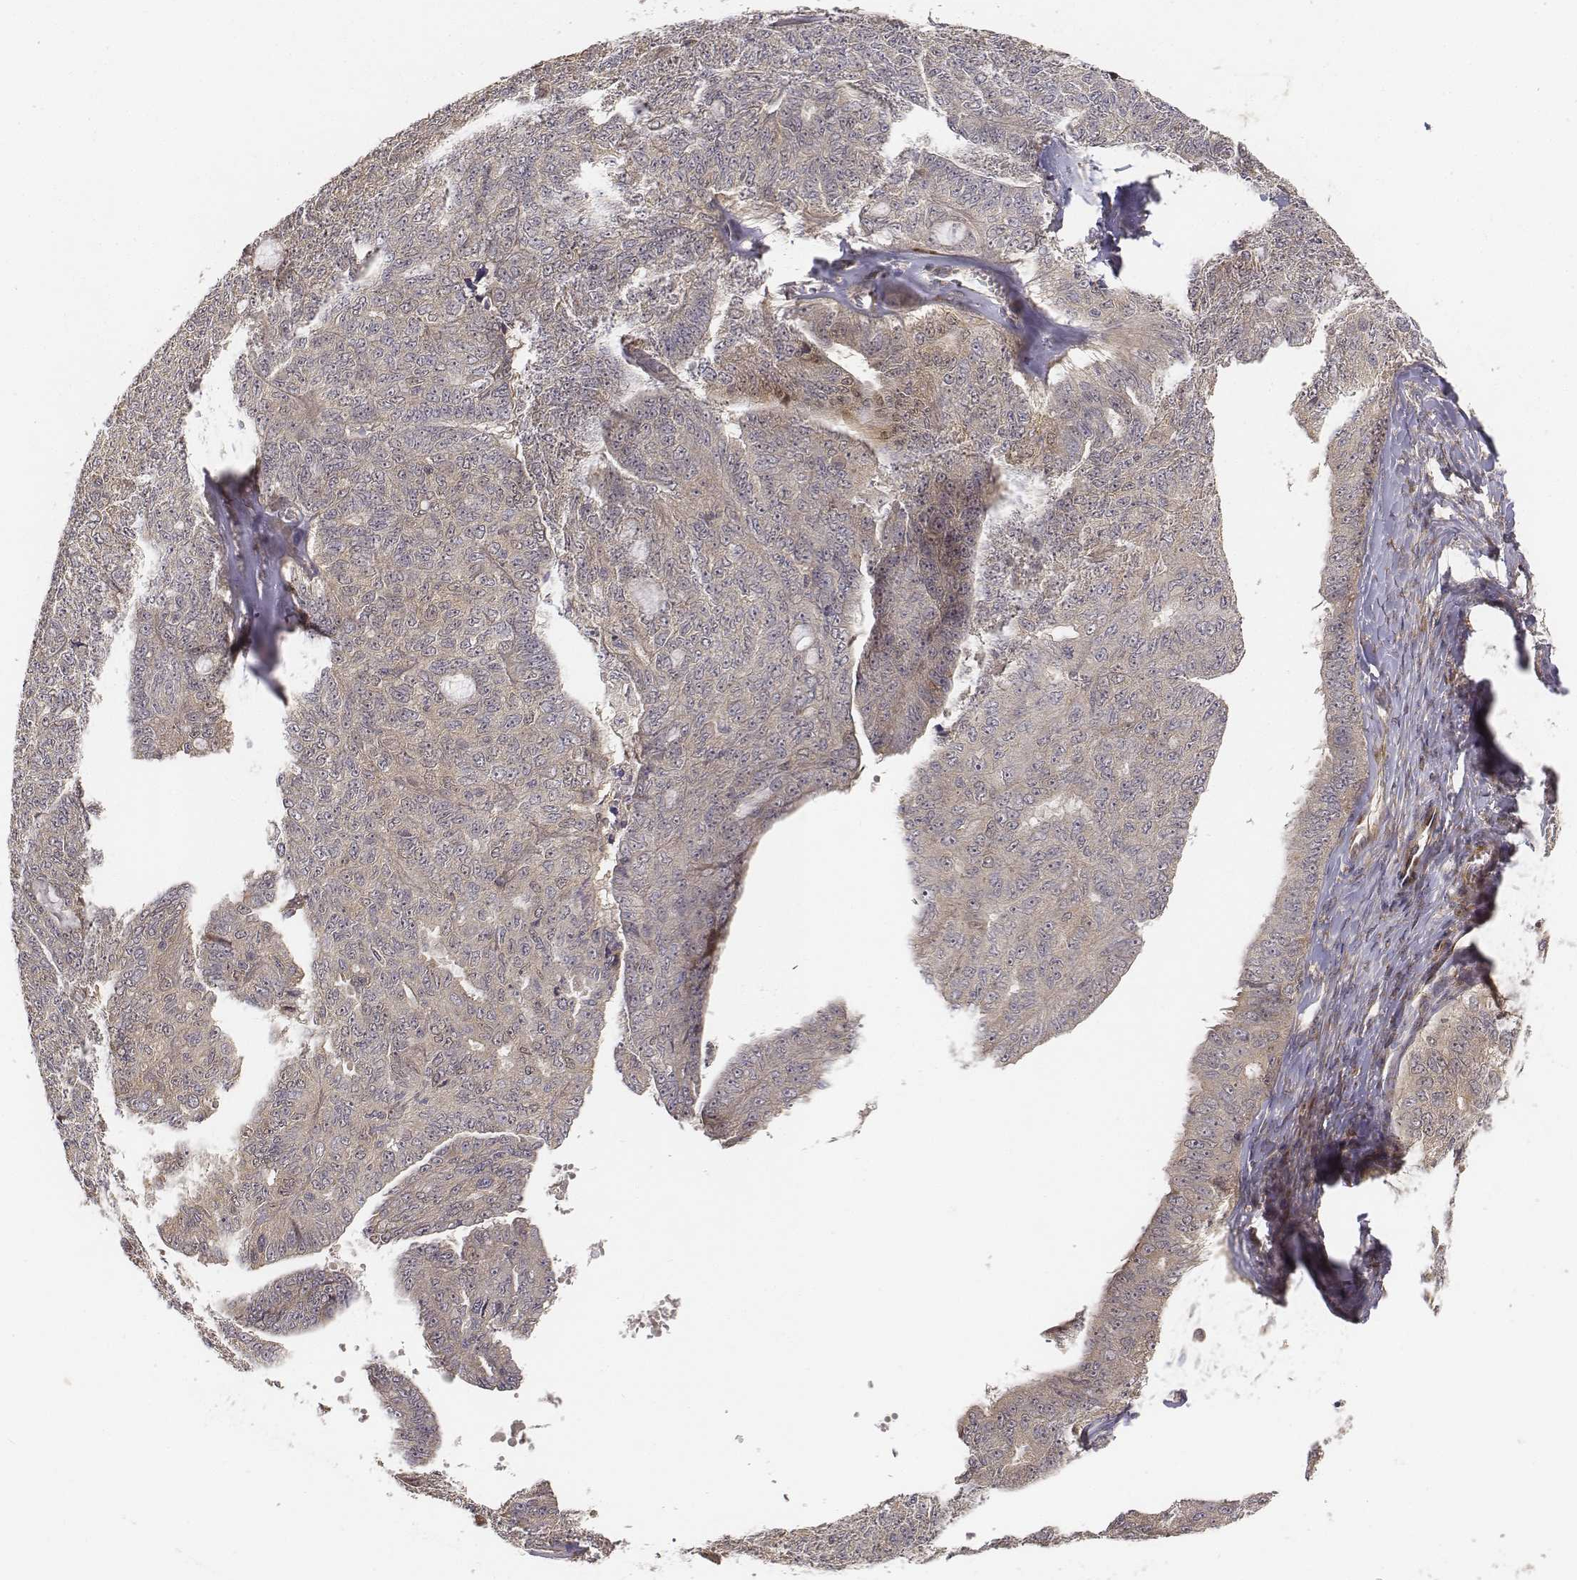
{"staining": {"intensity": "weak", "quantity": "<25%", "location": "cytoplasmic/membranous"}, "tissue": "ovarian cancer", "cell_type": "Tumor cells", "image_type": "cancer", "snomed": [{"axis": "morphology", "description": "Cystadenocarcinoma, serous, NOS"}, {"axis": "topography", "description": "Ovary"}], "caption": "Immunohistochemistry (IHC) photomicrograph of ovarian cancer stained for a protein (brown), which exhibits no expression in tumor cells.", "gene": "FBXO21", "patient": {"sex": "female", "age": 71}}